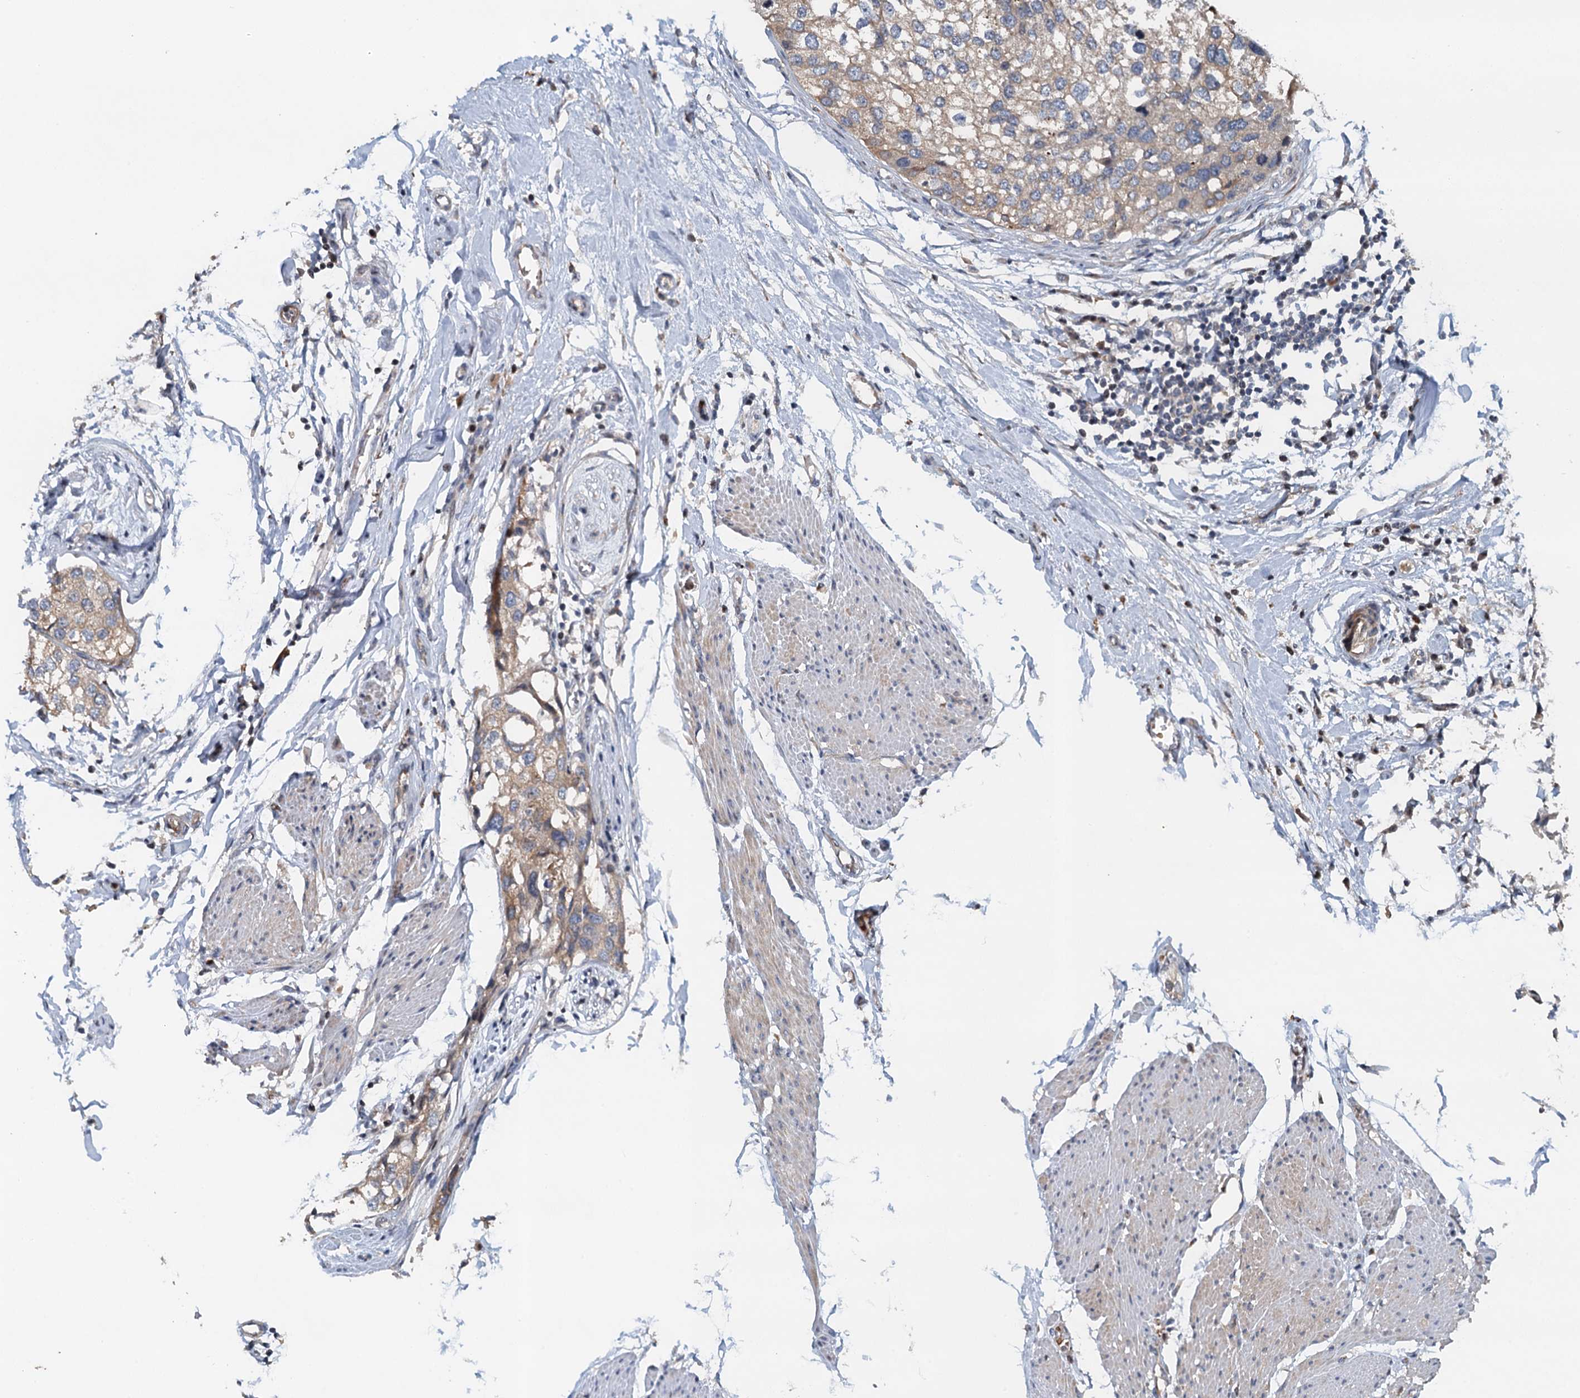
{"staining": {"intensity": "weak", "quantity": "25%-75%", "location": "cytoplasmic/membranous"}, "tissue": "urothelial cancer", "cell_type": "Tumor cells", "image_type": "cancer", "snomed": [{"axis": "morphology", "description": "Urothelial carcinoma, High grade"}, {"axis": "topography", "description": "Urinary bladder"}], "caption": "High-magnification brightfield microscopy of urothelial cancer stained with DAB (brown) and counterstained with hematoxylin (blue). tumor cells exhibit weak cytoplasmic/membranous staining is appreciated in about25%-75% of cells.", "gene": "NBEA", "patient": {"sex": "male", "age": 64}}